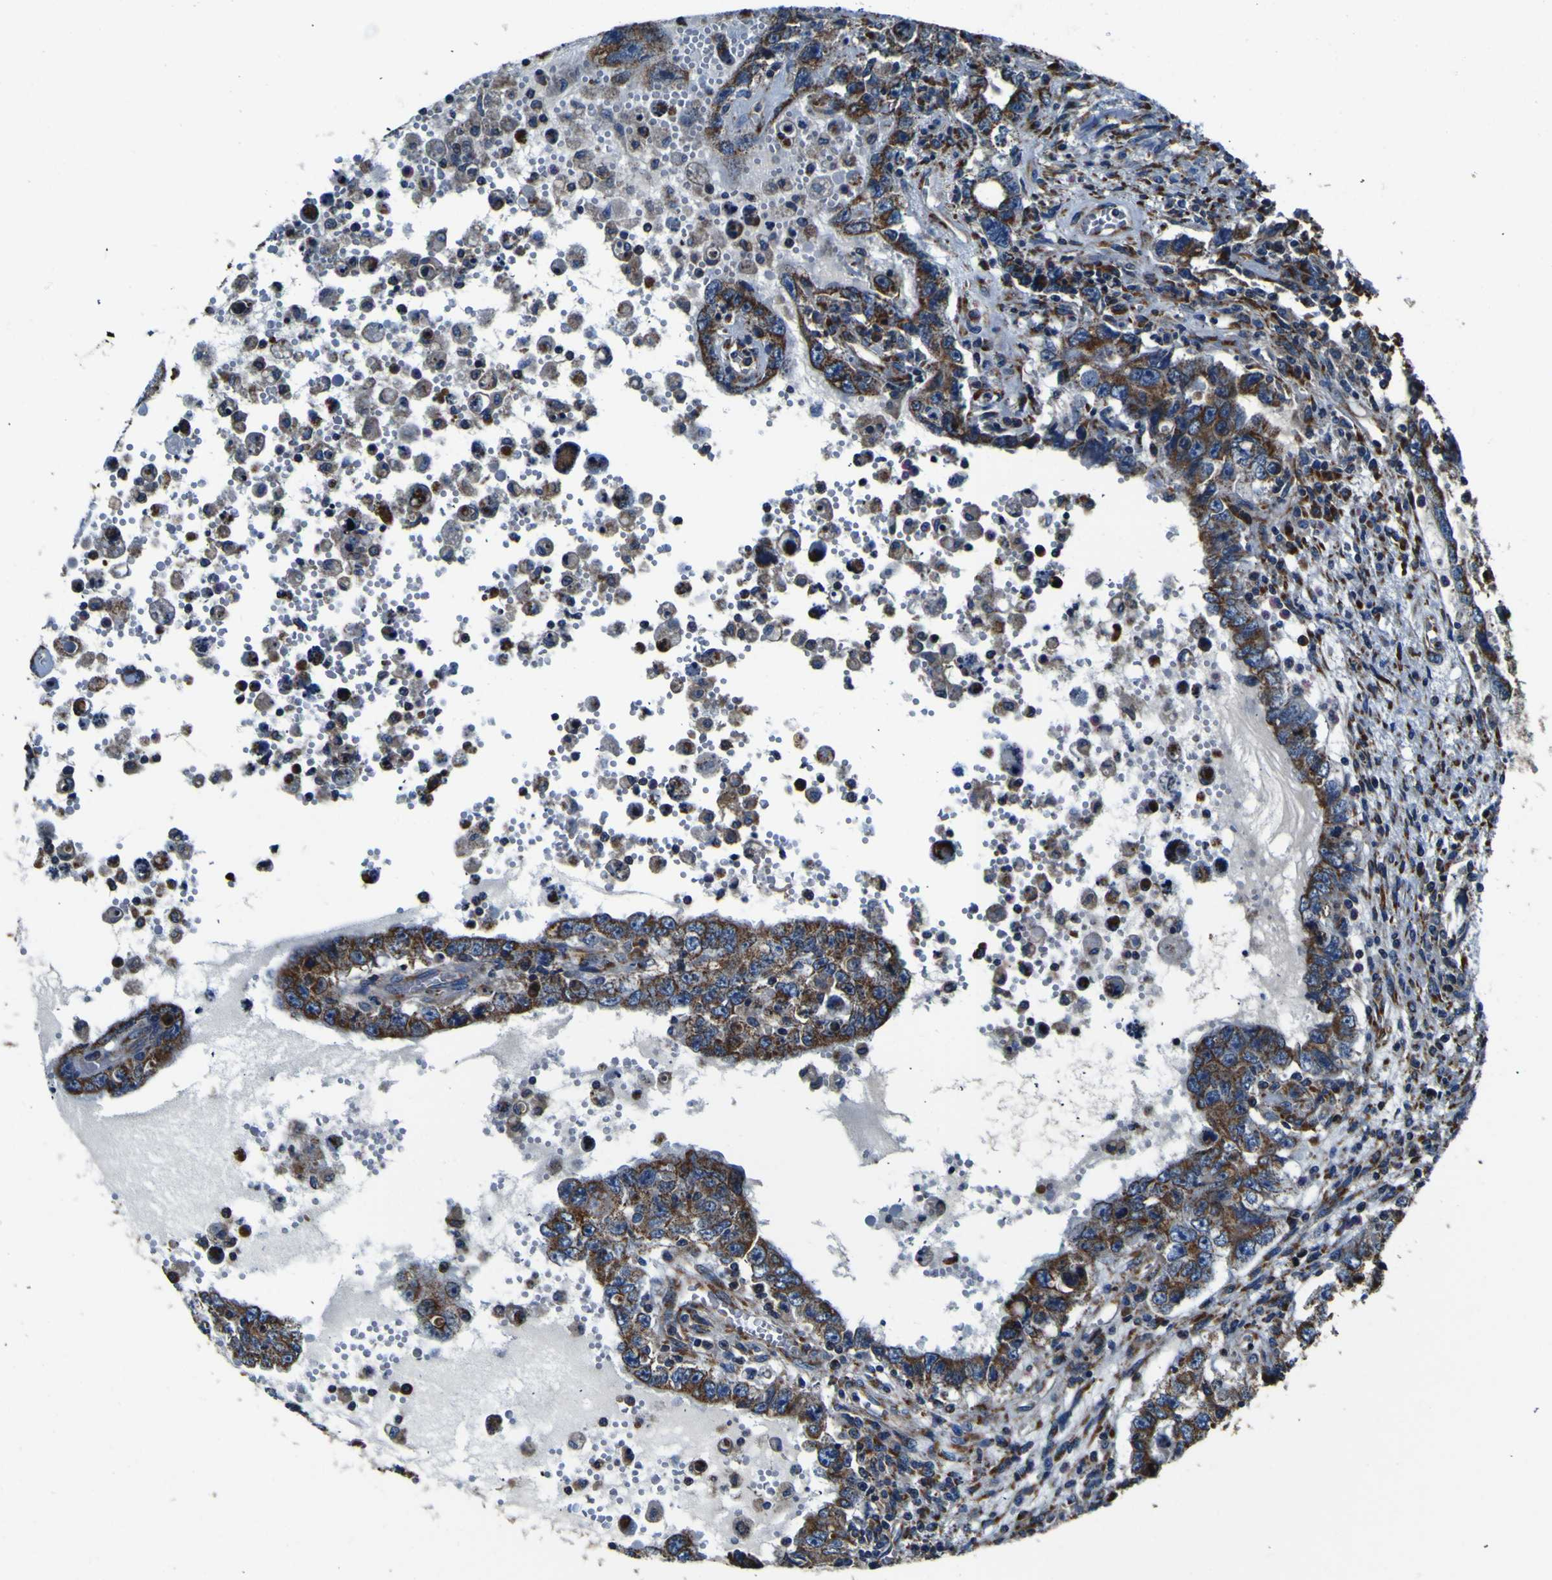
{"staining": {"intensity": "moderate", "quantity": ">75%", "location": "cytoplasmic/membranous"}, "tissue": "testis cancer", "cell_type": "Tumor cells", "image_type": "cancer", "snomed": [{"axis": "morphology", "description": "Carcinoma, Embryonal, NOS"}, {"axis": "topography", "description": "Testis"}], "caption": "DAB immunohistochemical staining of embryonal carcinoma (testis) shows moderate cytoplasmic/membranous protein expression in about >75% of tumor cells.", "gene": "INPP5A", "patient": {"sex": "male", "age": 26}}